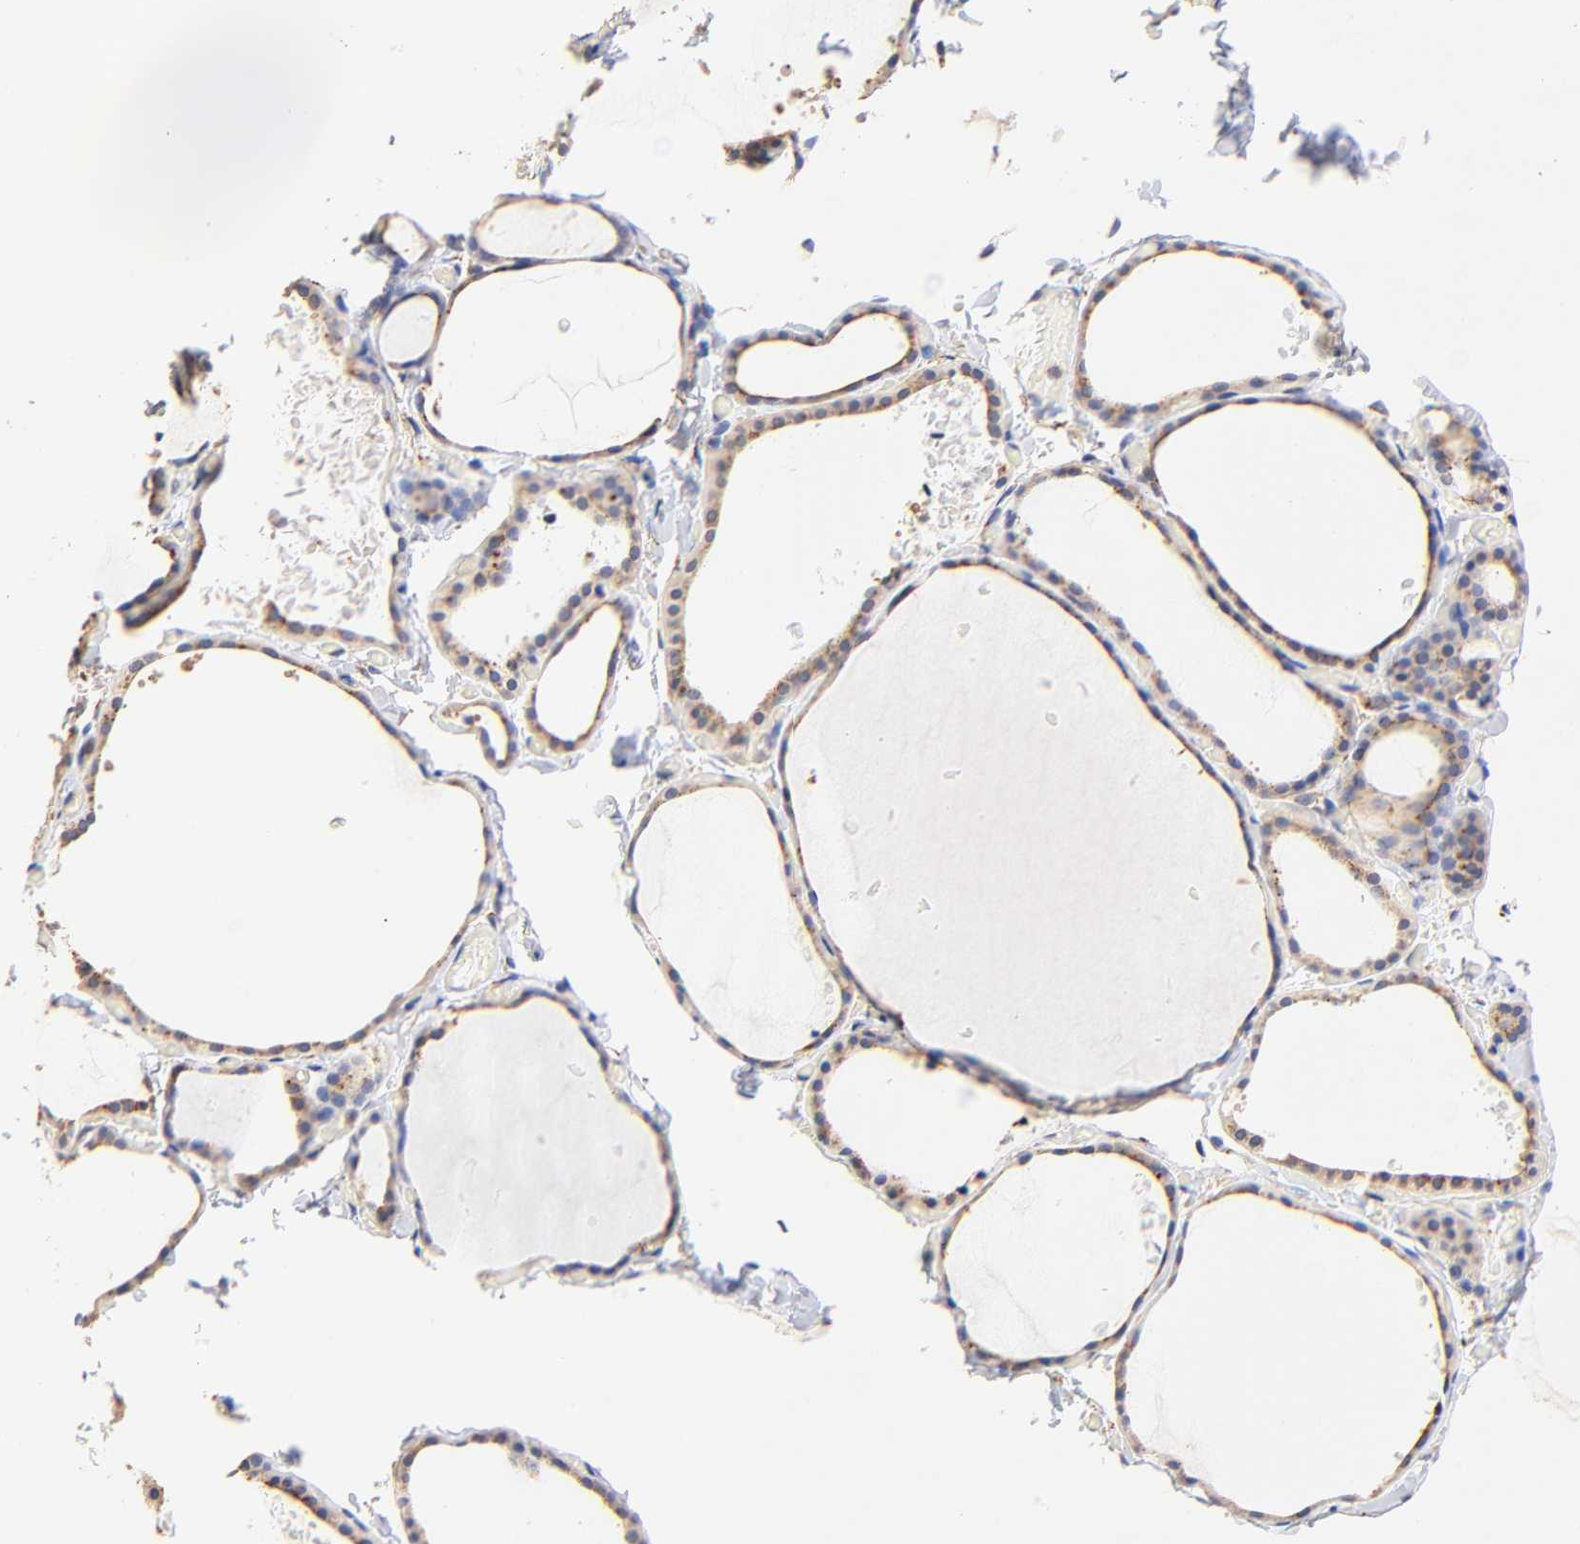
{"staining": {"intensity": "weak", "quantity": ">75%", "location": "cytoplasmic/membranous"}, "tissue": "thyroid gland", "cell_type": "Glandular cells", "image_type": "normal", "snomed": [{"axis": "morphology", "description": "Normal tissue, NOS"}, {"axis": "topography", "description": "Thyroid gland"}], "caption": "Thyroid gland stained with DAB (3,3'-diaminobenzidine) IHC demonstrates low levels of weak cytoplasmic/membranous staining in approximately >75% of glandular cells.", "gene": "FMNL3", "patient": {"sex": "female", "age": 22}}